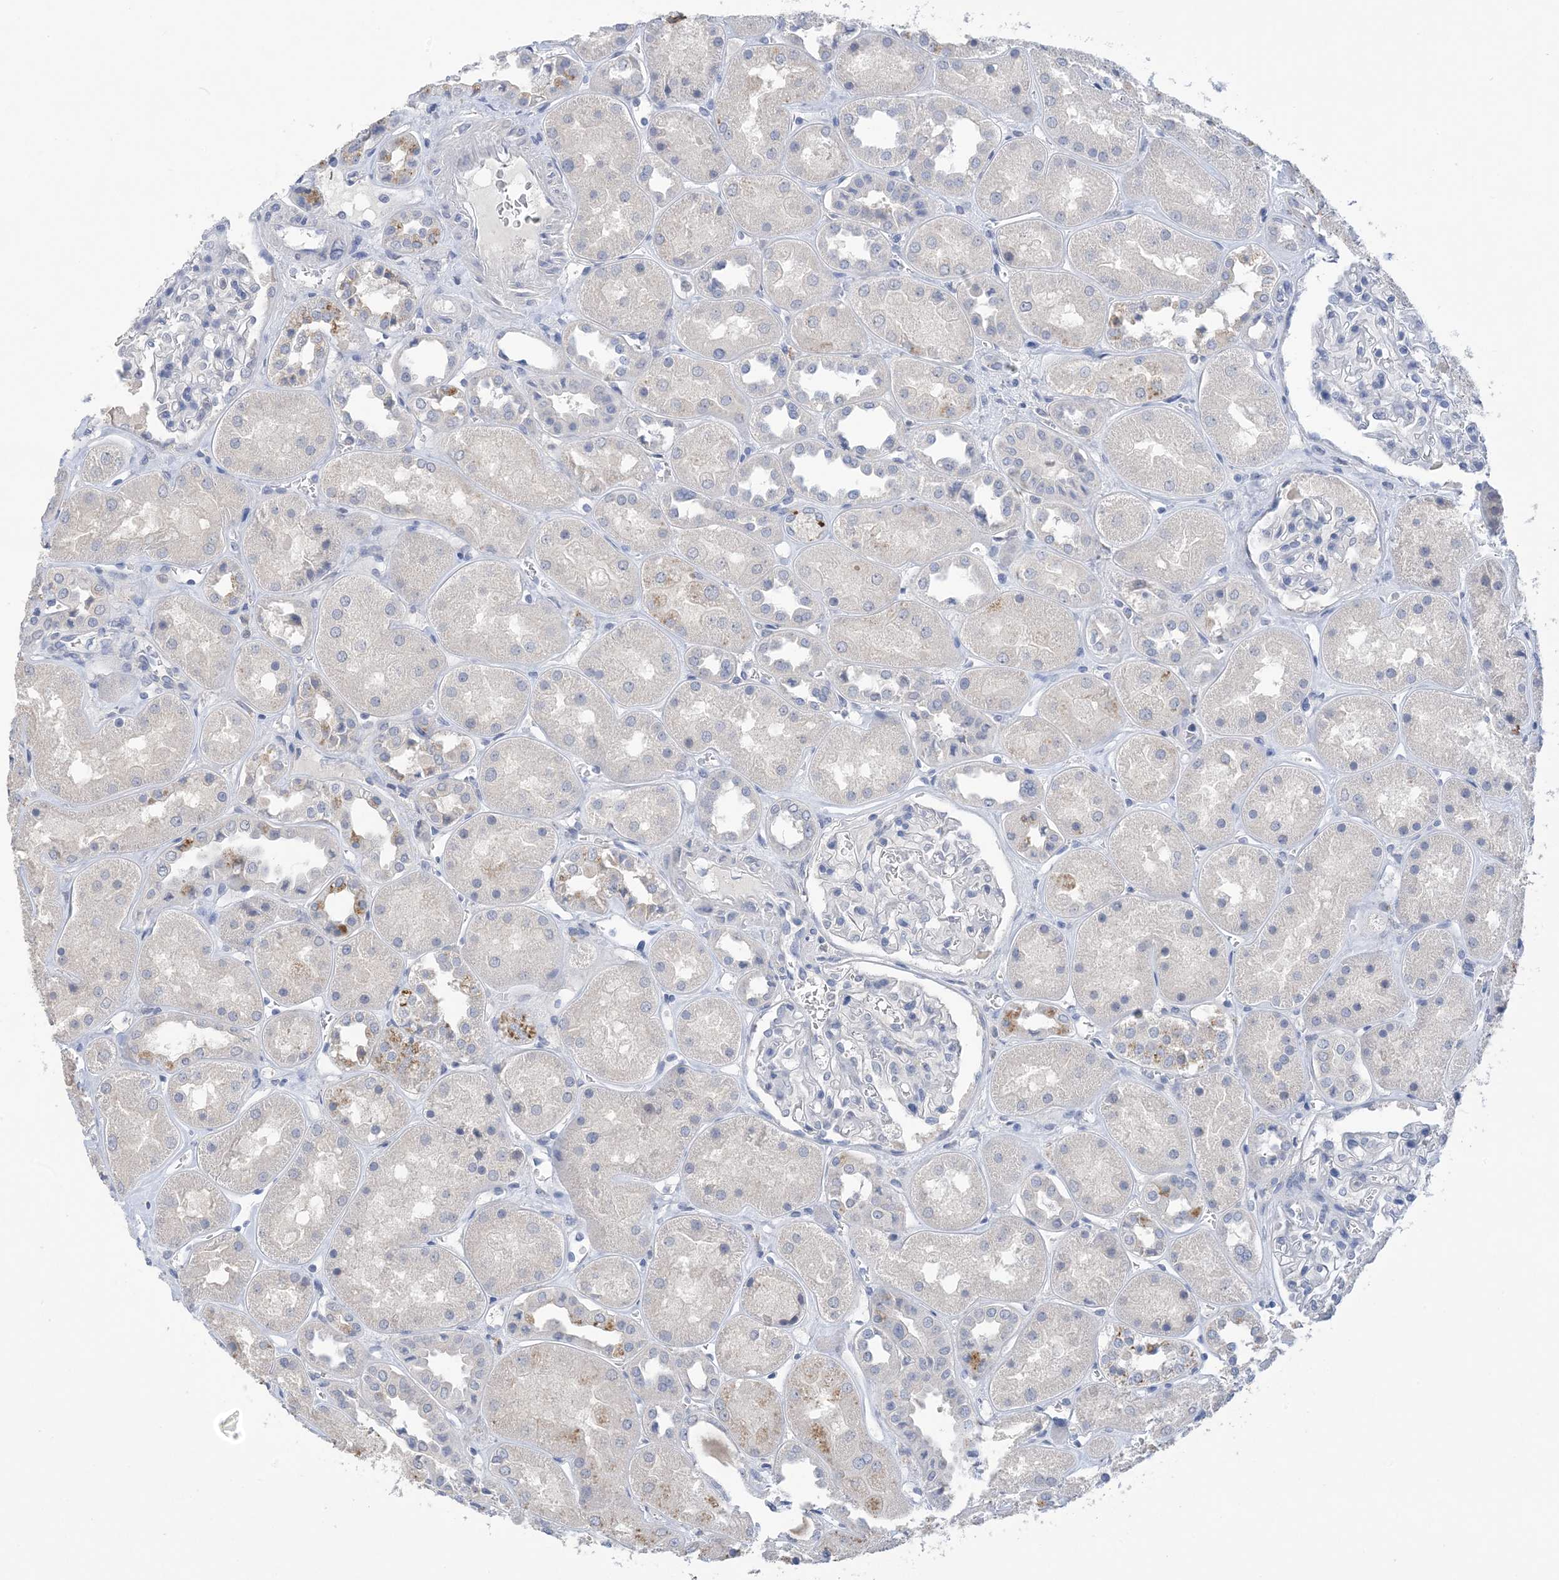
{"staining": {"intensity": "negative", "quantity": "none", "location": "none"}, "tissue": "kidney", "cell_type": "Cells in glomeruli", "image_type": "normal", "snomed": [{"axis": "morphology", "description": "Normal tissue, NOS"}, {"axis": "topography", "description": "Kidney"}], "caption": "IHC of benign kidney exhibits no positivity in cells in glomeruli. The staining was performed using DAB to visualize the protein expression in brown, while the nuclei were stained in blue with hematoxylin (Magnification: 20x).", "gene": "DSC3", "patient": {"sex": "male", "age": 70}}